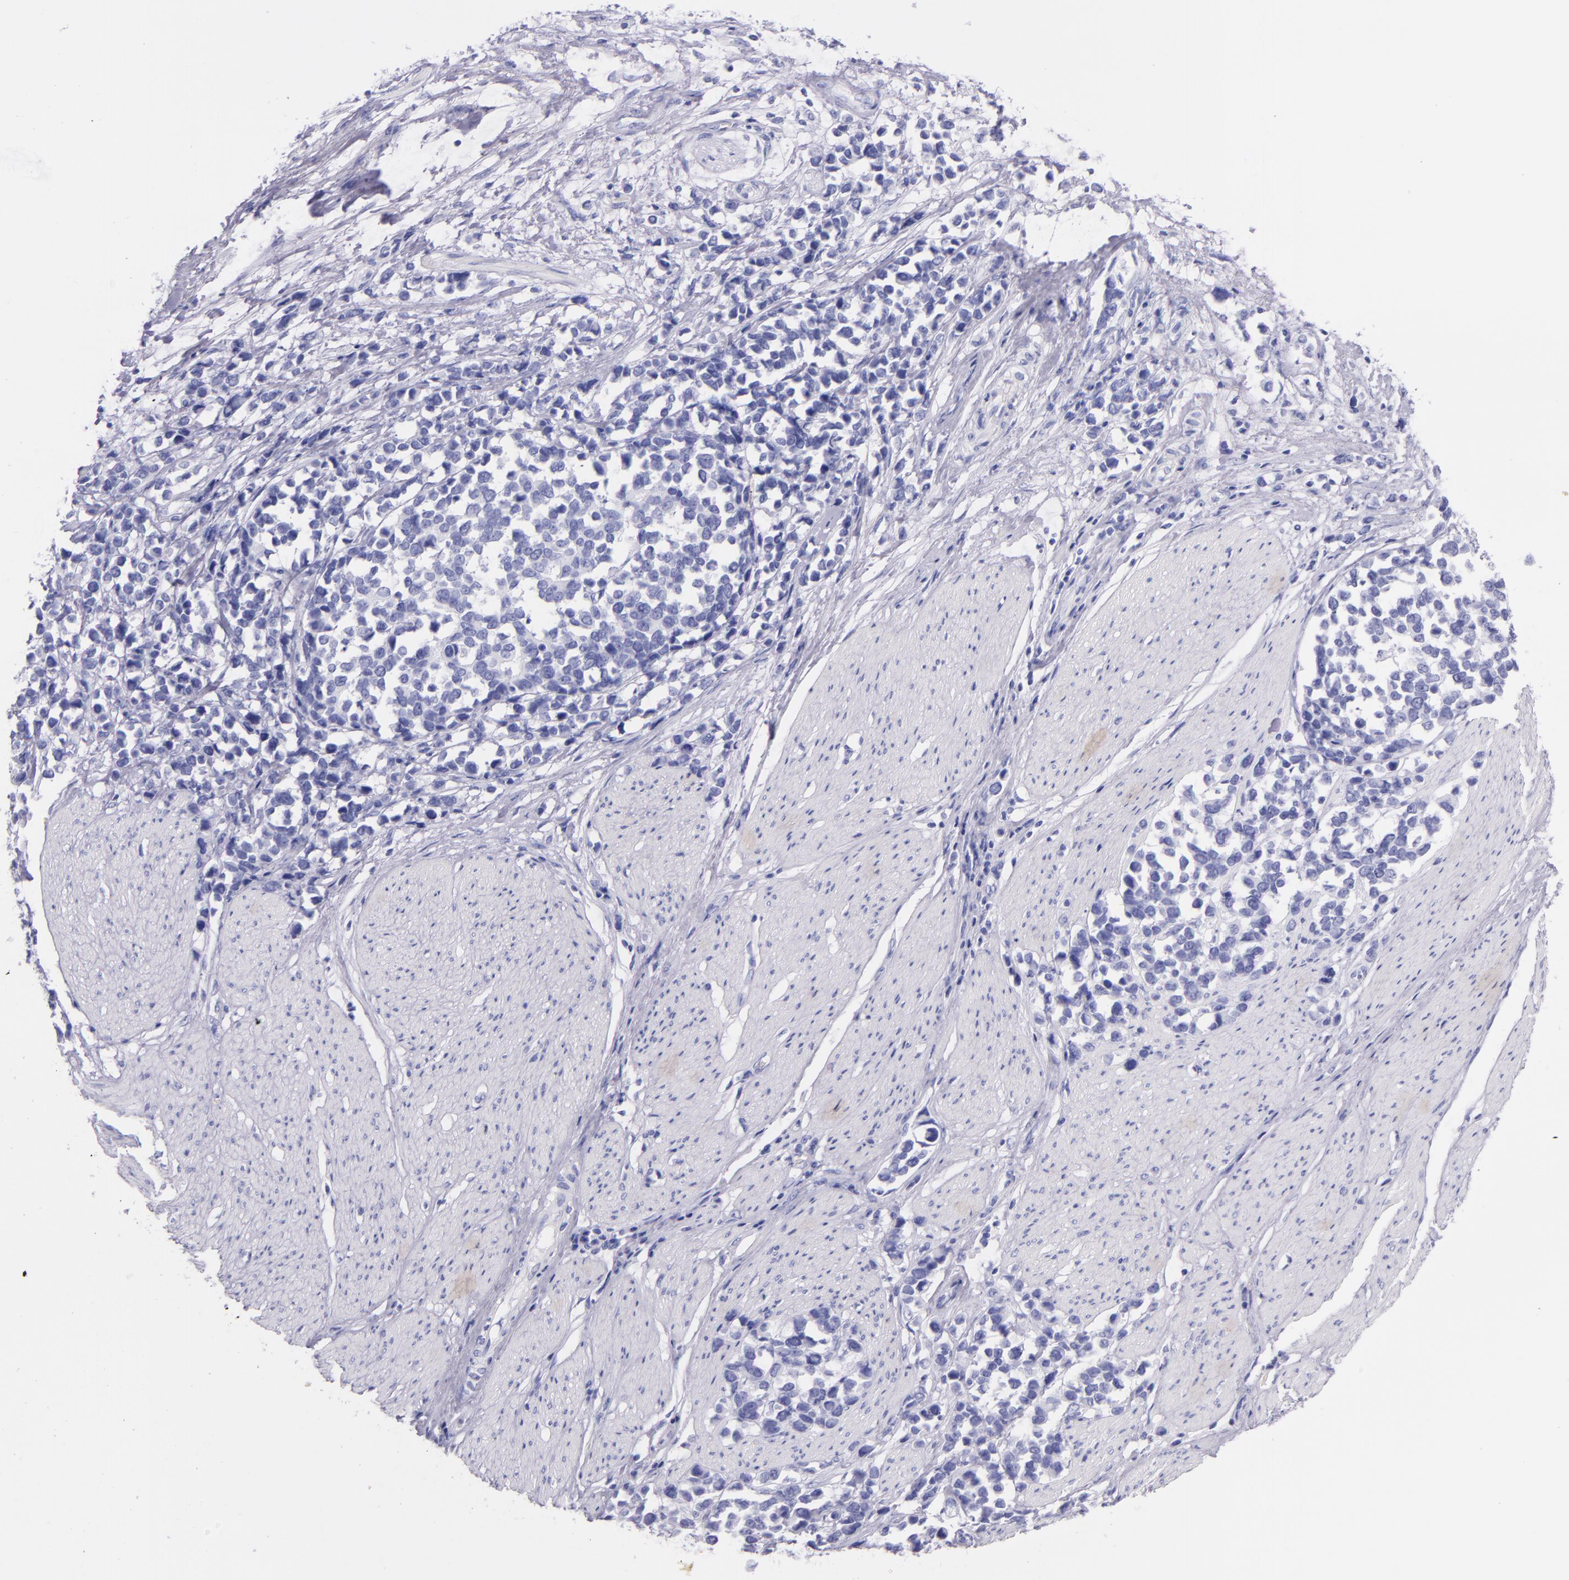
{"staining": {"intensity": "negative", "quantity": "none", "location": "none"}, "tissue": "stomach cancer", "cell_type": "Tumor cells", "image_type": "cancer", "snomed": [{"axis": "morphology", "description": "Adenocarcinoma, NOS"}, {"axis": "topography", "description": "Stomach, upper"}], "caption": "Tumor cells are negative for protein expression in human stomach cancer (adenocarcinoma).", "gene": "SFTPA2", "patient": {"sex": "male", "age": 71}}